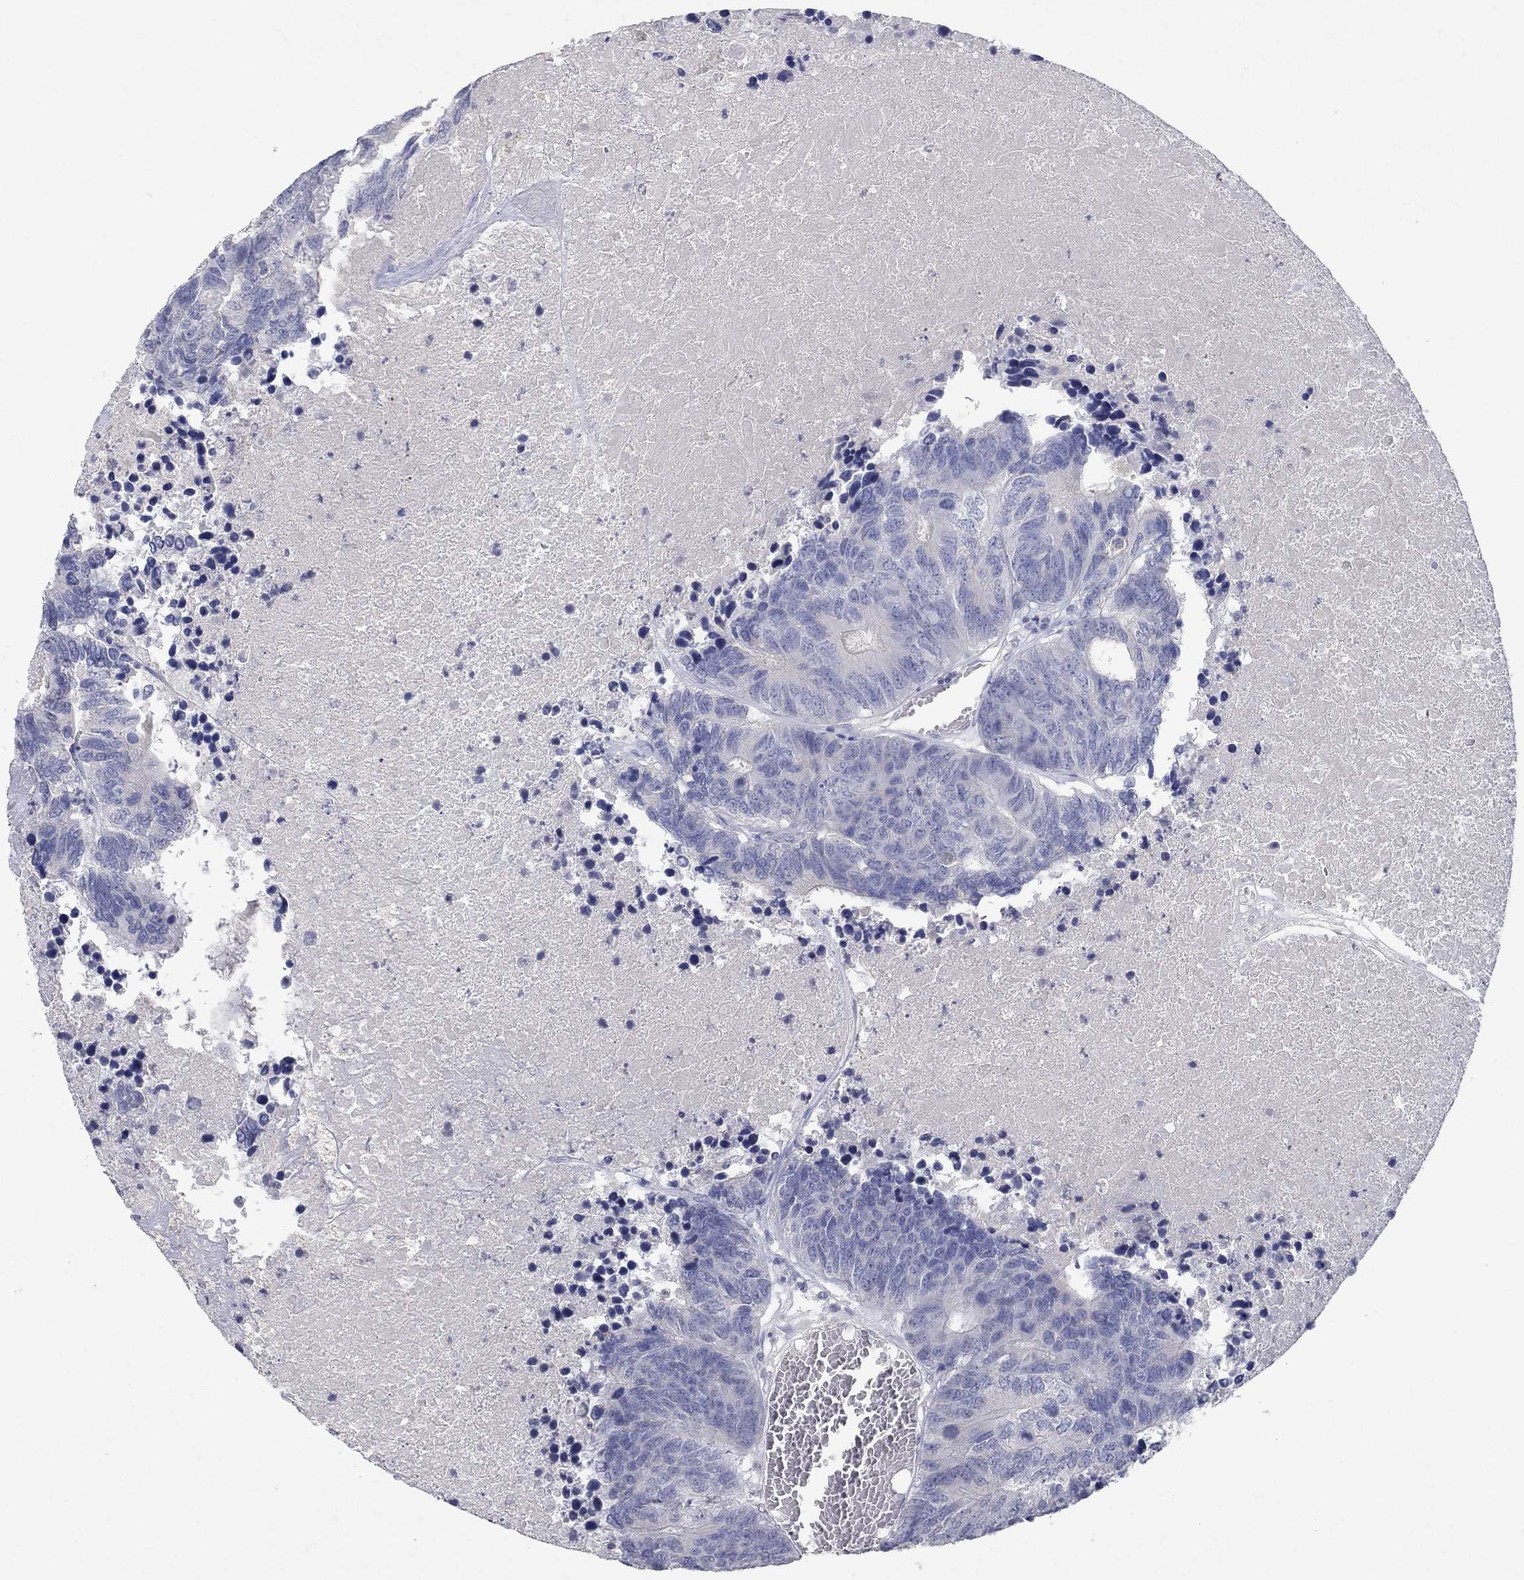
{"staining": {"intensity": "negative", "quantity": "none", "location": "none"}, "tissue": "colorectal cancer", "cell_type": "Tumor cells", "image_type": "cancer", "snomed": [{"axis": "morphology", "description": "Adenocarcinoma, NOS"}, {"axis": "topography", "description": "Colon"}], "caption": "DAB (3,3'-diaminobenzidine) immunohistochemical staining of human colorectal cancer demonstrates no significant positivity in tumor cells. Brightfield microscopy of immunohistochemistry stained with DAB (brown) and hematoxylin (blue), captured at high magnification.", "gene": "KRT40", "patient": {"sex": "female", "age": 48}}